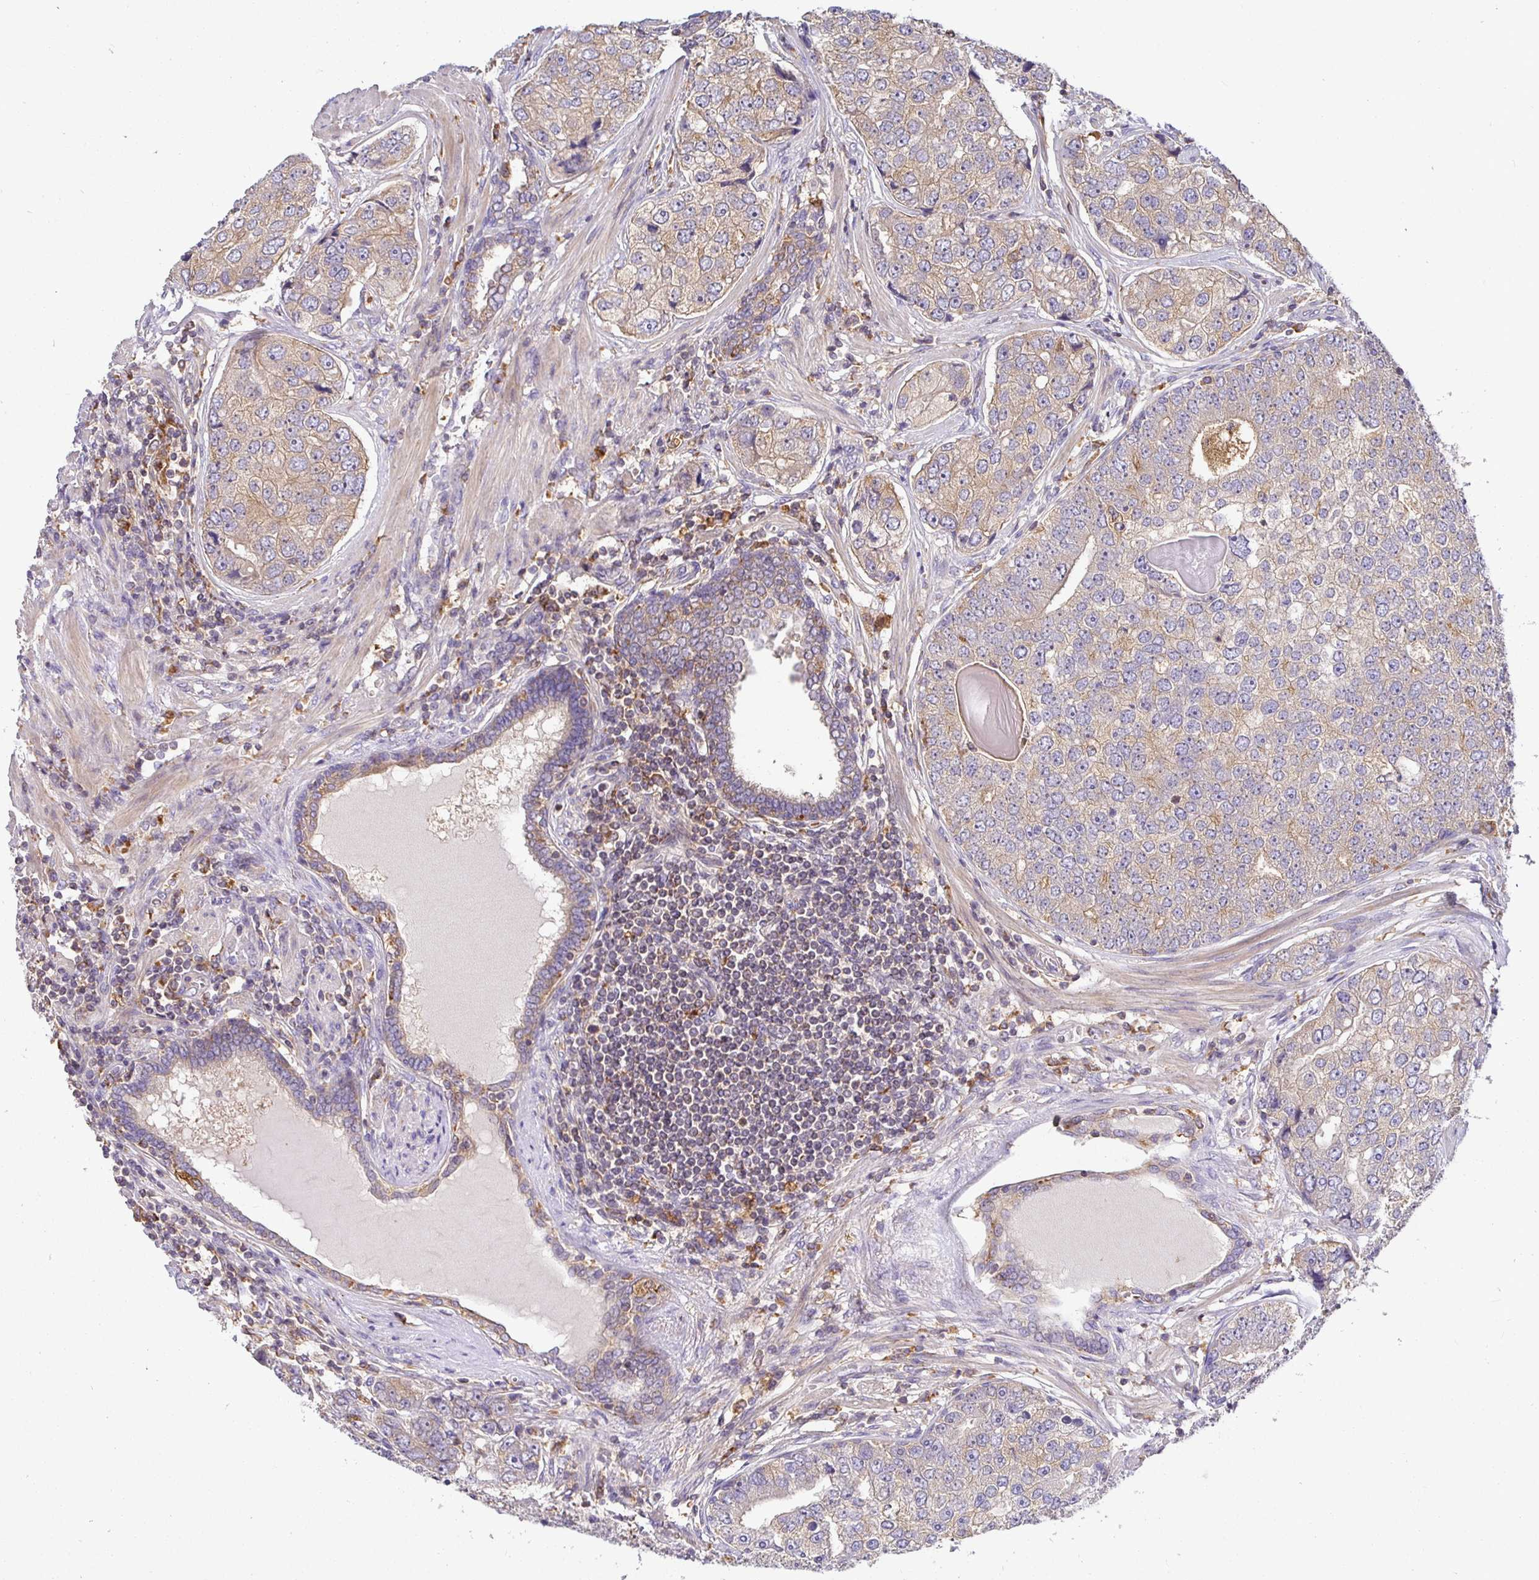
{"staining": {"intensity": "weak", "quantity": "25%-75%", "location": "cytoplasmic/membranous"}, "tissue": "prostate cancer", "cell_type": "Tumor cells", "image_type": "cancer", "snomed": [{"axis": "morphology", "description": "Adenocarcinoma, High grade"}, {"axis": "topography", "description": "Prostate"}], "caption": "DAB (3,3'-diaminobenzidine) immunohistochemical staining of prostate cancer exhibits weak cytoplasmic/membranous protein expression in about 25%-75% of tumor cells.", "gene": "ATP6V1F", "patient": {"sex": "male", "age": 60}}